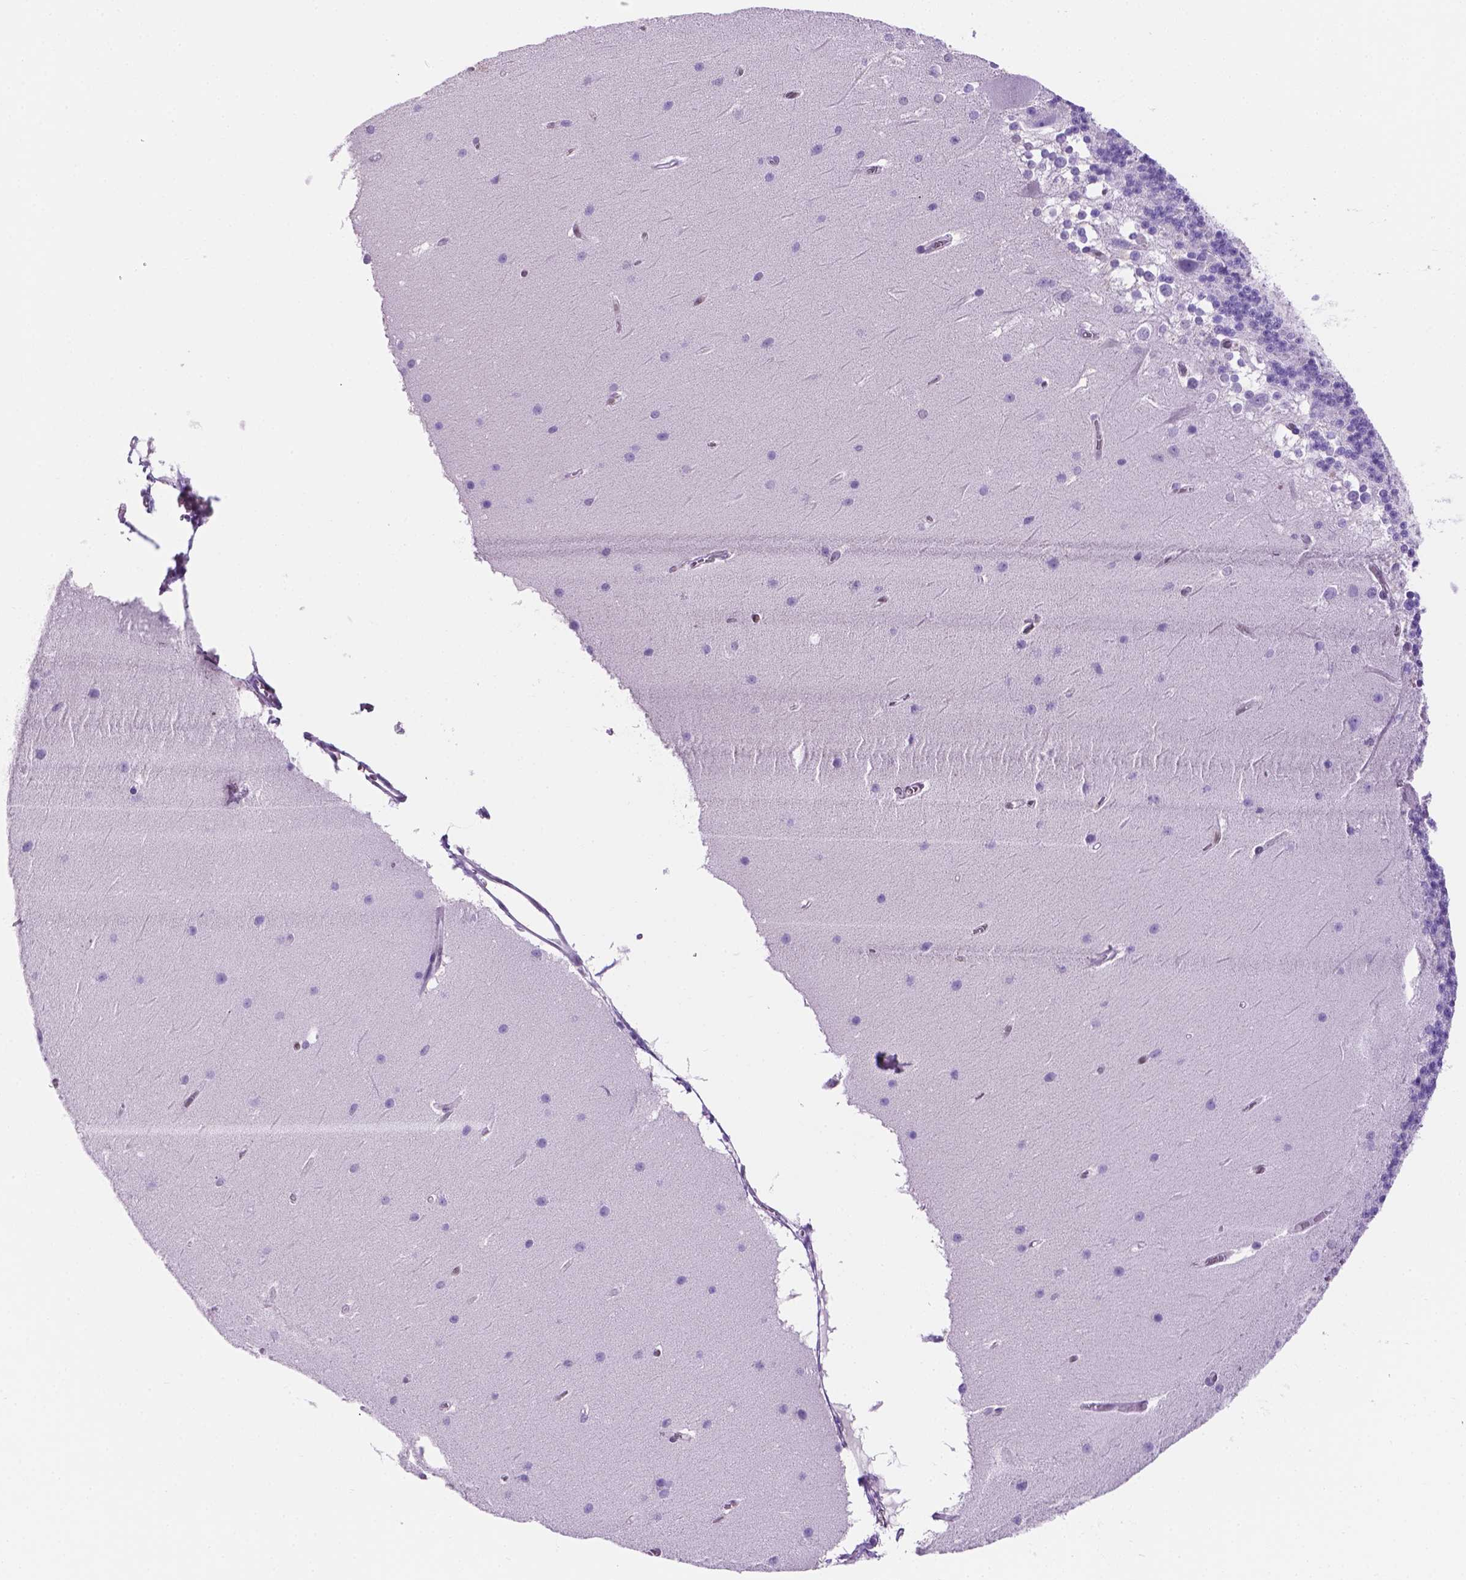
{"staining": {"intensity": "negative", "quantity": "none", "location": "none"}, "tissue": "cerebellum", "cell_type": "Cells in granular layer", "image_type": "normal", "snomed": [{"axis": "morphology", "description": "Normal tissue, NOS"}, {"axis": "topography", "description": "Cerebellum"}], "caption": "This is an IHC micrograph of unremarkable cerebellum. There is no staining in cells in granular layer.", "gene": "TMEM210", "patient": {"sex": "female", "age": 19}}